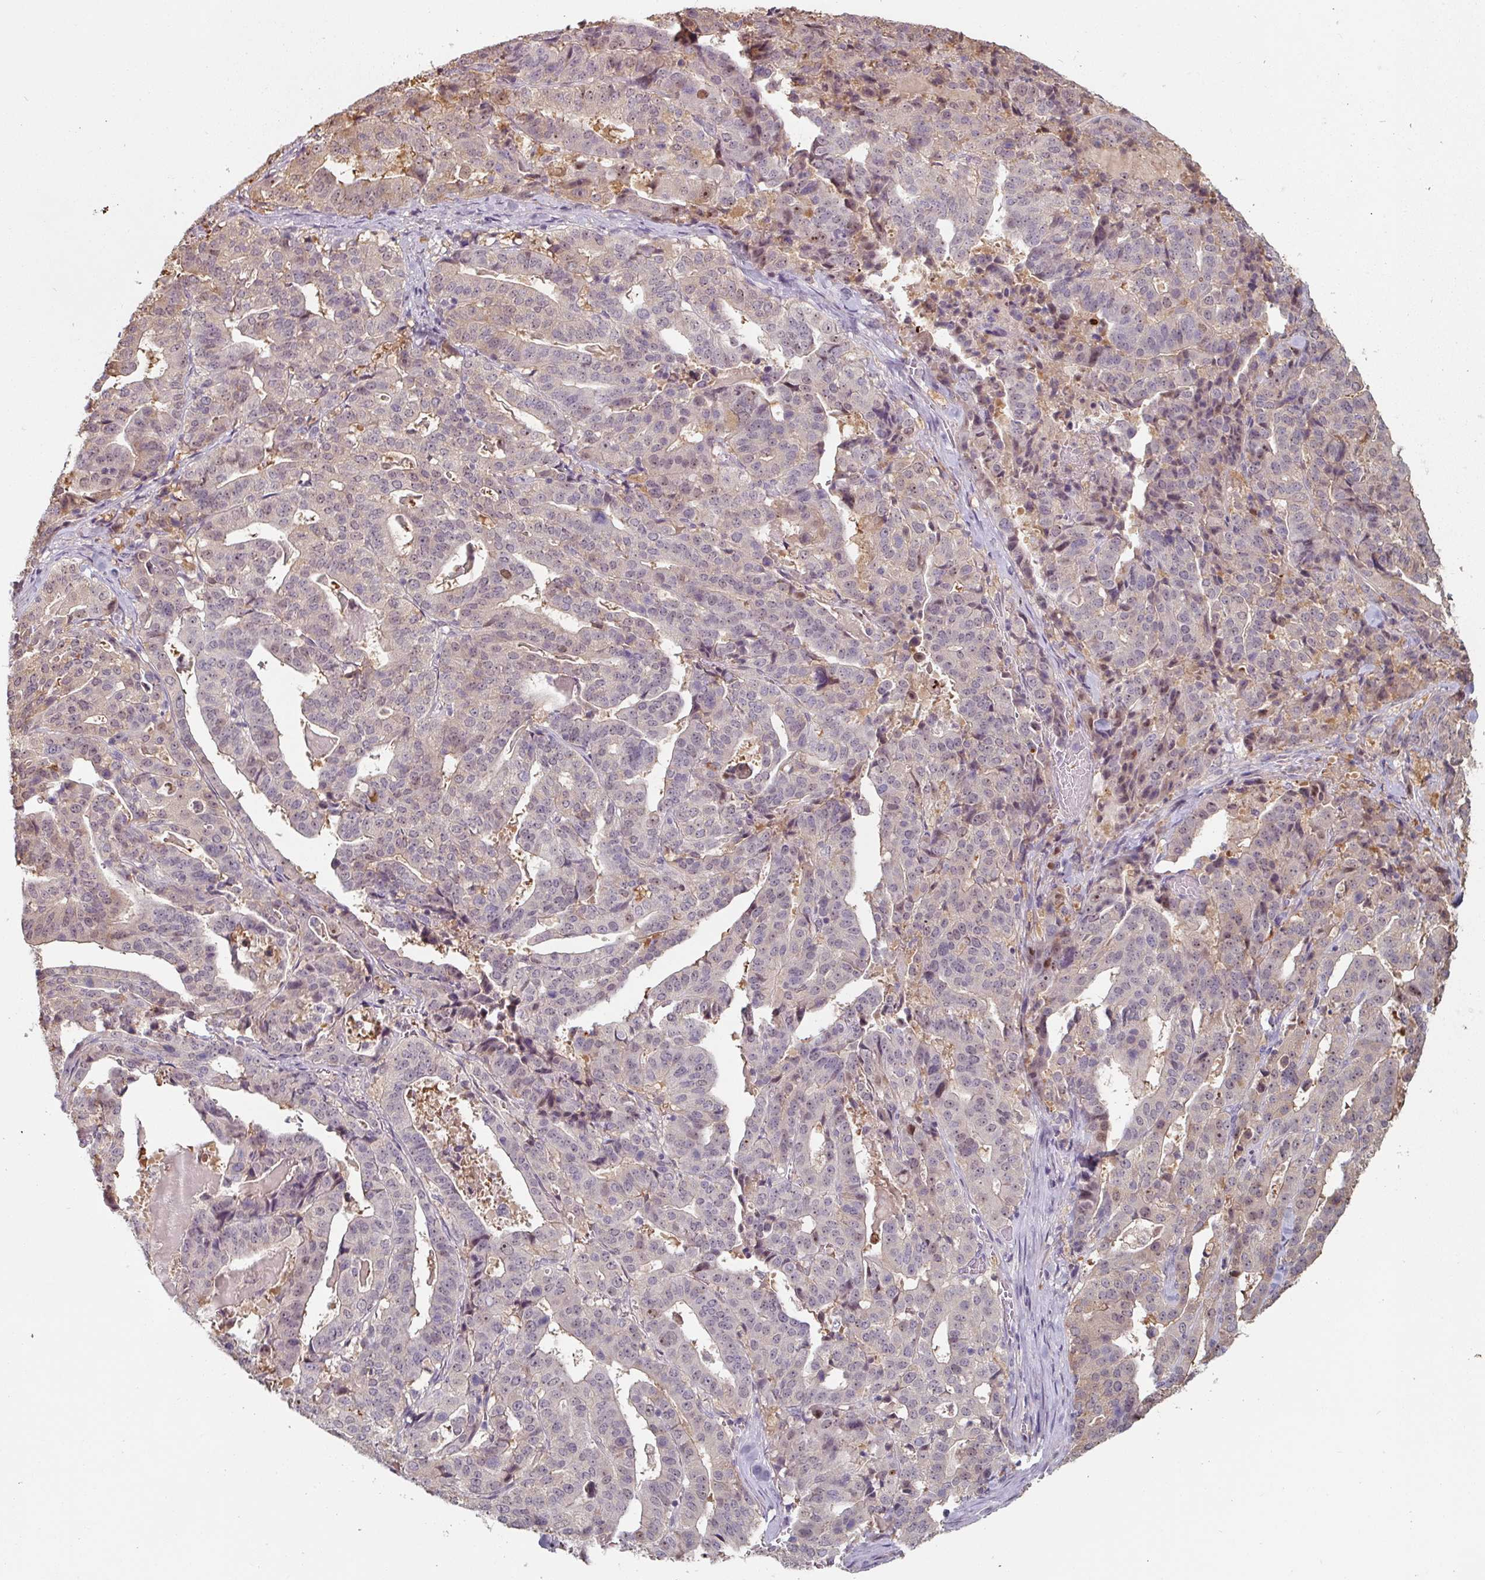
{"staining": {"intensity": "negative", "quantity": "none", "location": "none"}, "tissue": "stomach cancer", "cell_type": "Tumor cells", "image_type": "cancer", "snomed": [{"axis": "morphology", "description": "Adenocarcinoma, NOS"}, {"axis": "topography", "description": "Stomach"}], "caption": "Protein analysis of stomach cancer reveals no significant staining in tumor cells.", "gene": "ZBTB6", "patient": {"sex": "male", "age": 48}}